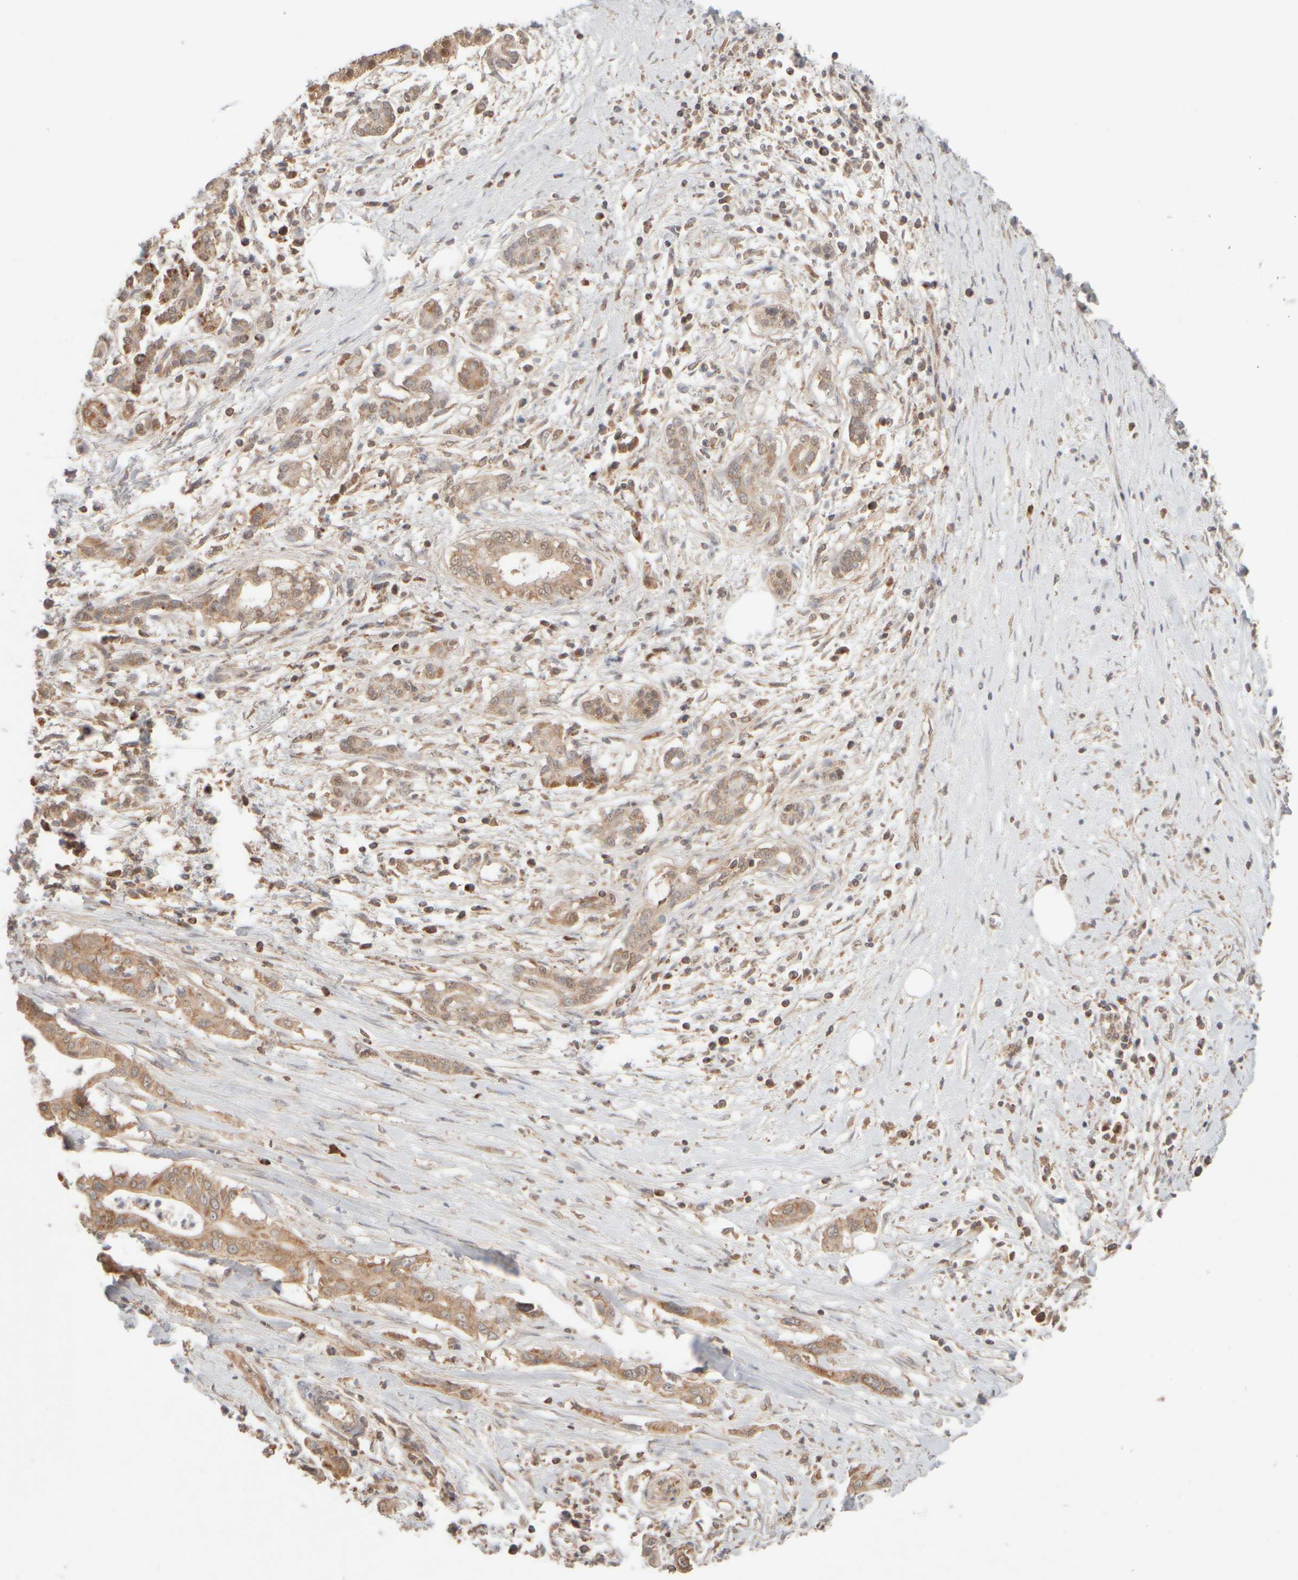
{"staining": {"intensity": "moderate", "quantity": ">75%", "location": "cytoplasmic/membranous"}, "tissue": "pancreatic cancer", "cell_type": "Tumor cells", "image_type": "cancer", "snomed": [{"axis": "morphology", "description": "Adenocarcinoma, NOS"}, {"axis": "topography", "description": "Pancreas"}], "caption": "IHC image of human pancreatic cancer (adenocarcinoma) stained for a protein (brown), which demonstrates medium levels of moderate cytoplasmic/membranous expression in about >75% of tumor cells.", "gene": "EIF2B3", "patient": {"sex": "male", "age": 58}}